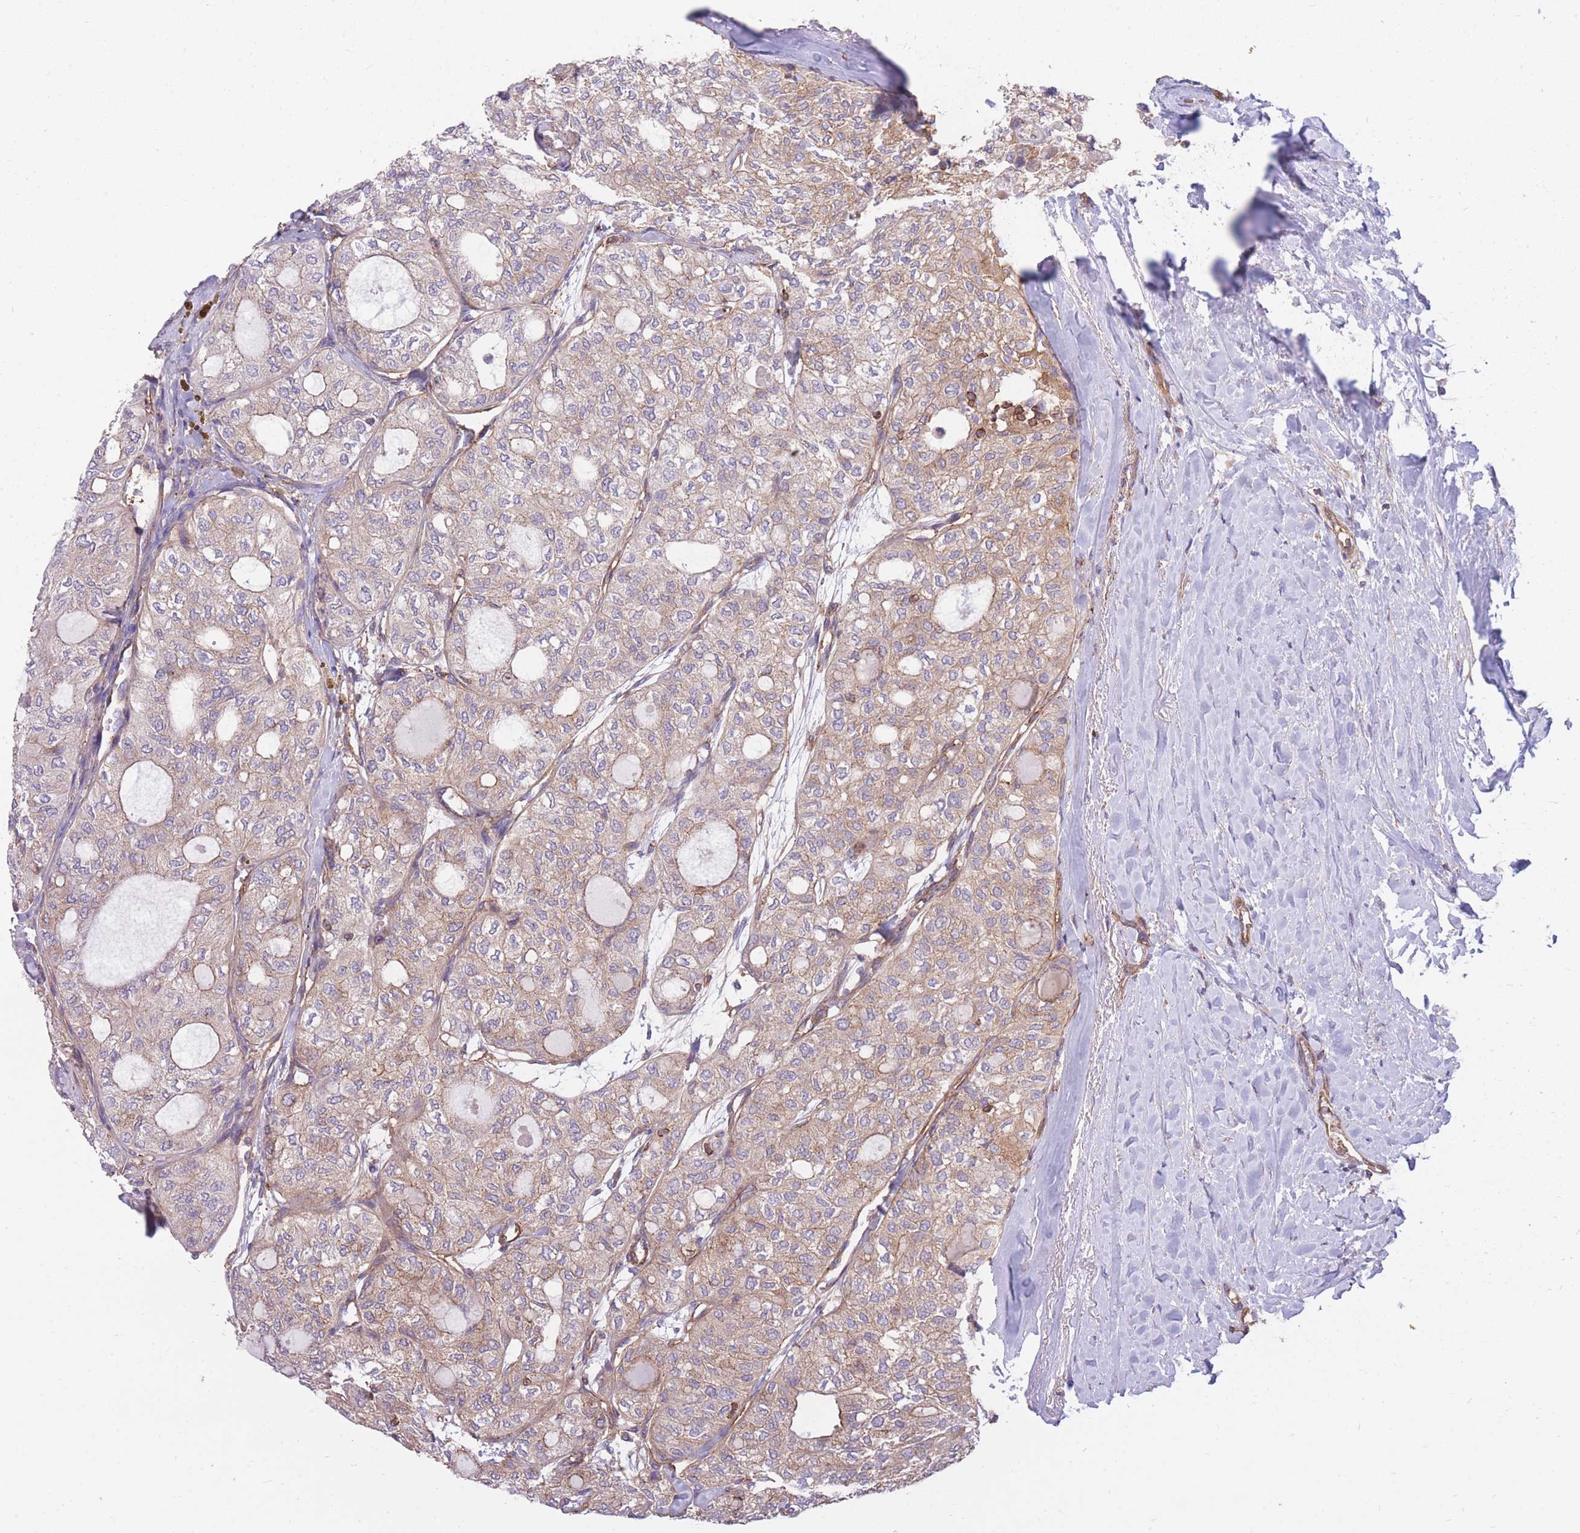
{"staining": {"intensity": "weak", "quantity": "25%-75%", "location": "cytoplasmic/membranous"}, "tissue": "thyroid cancer", "cell_type": "Tumor cells", "image_type": "cancer", "snomed": [{"axis": "morphology", "description": "Follicular adenoma carcinoma, NOS"}, {"axis": "topography", "description": "Thyroid gland"}], "caption": "Immunohistochemistry (IHC) image of neoplastic tissue: thyroid cancer stained using immunohistochemistry (IHC) shows low levels of weak protein expression localized specifically in the cytoplasmic/membranous of tumor cells, appearing as a cytoplasmic/membranous brown color.", "gene": "GGA1", "patient": {"sex": "male", "age": 75}}